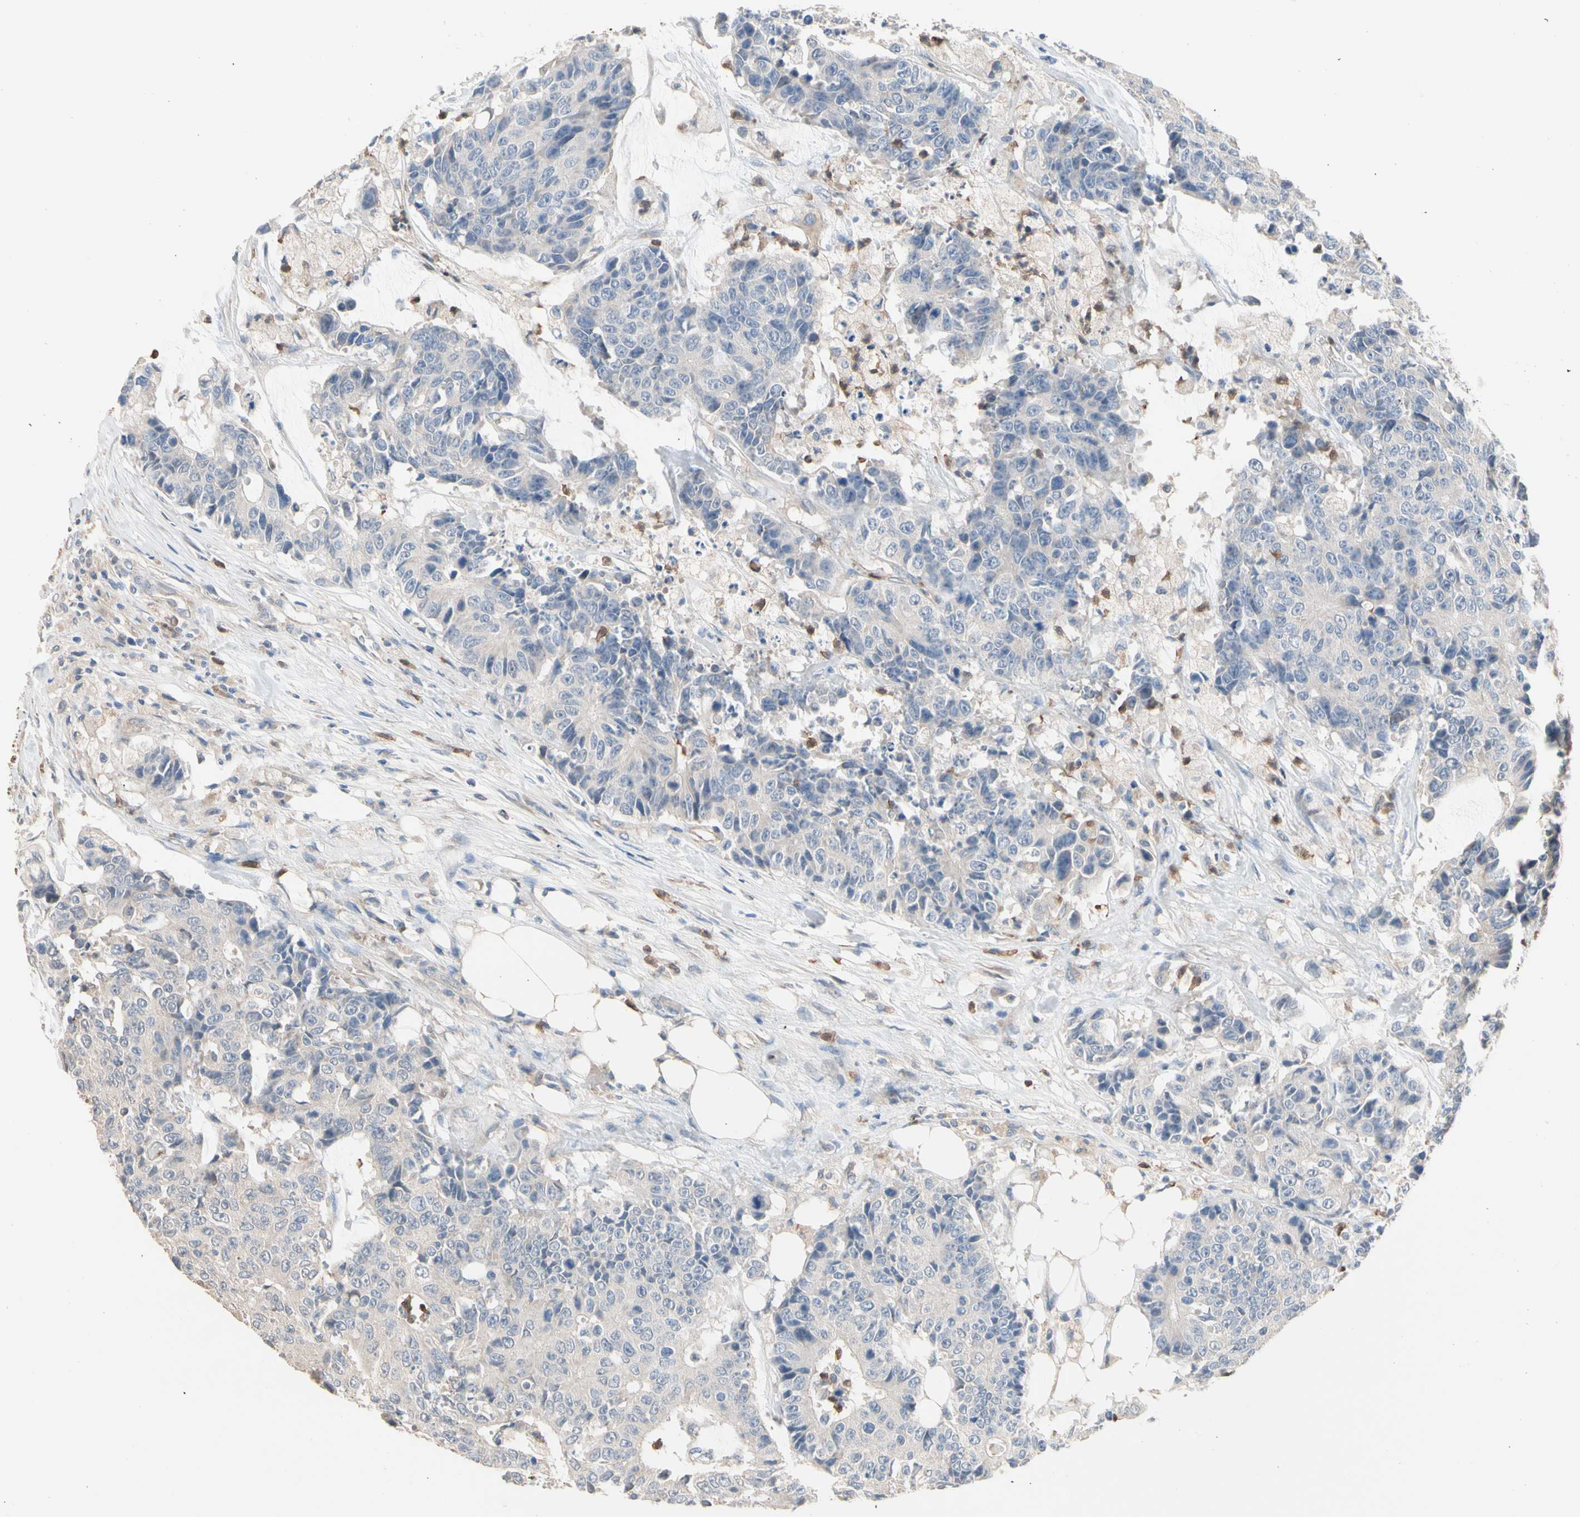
{"staining": {"intensity": "negative", "quantity": "none", "location": "none"}, "tissue": "colorectal cancer", "cell_type": "Tumor cells", "image_type": "cancer", "snomed": [{"axis": "morphology", "description": "Adenocarcinoma, NOS"}, {"axis": "topography", "description": "Colon"}], "caption": "Tumor cells show no significant protein positivity in colorectal adenocarcinoma.", "gene": "BBOX1", "patient": {"sex": "female", "age": 86}}